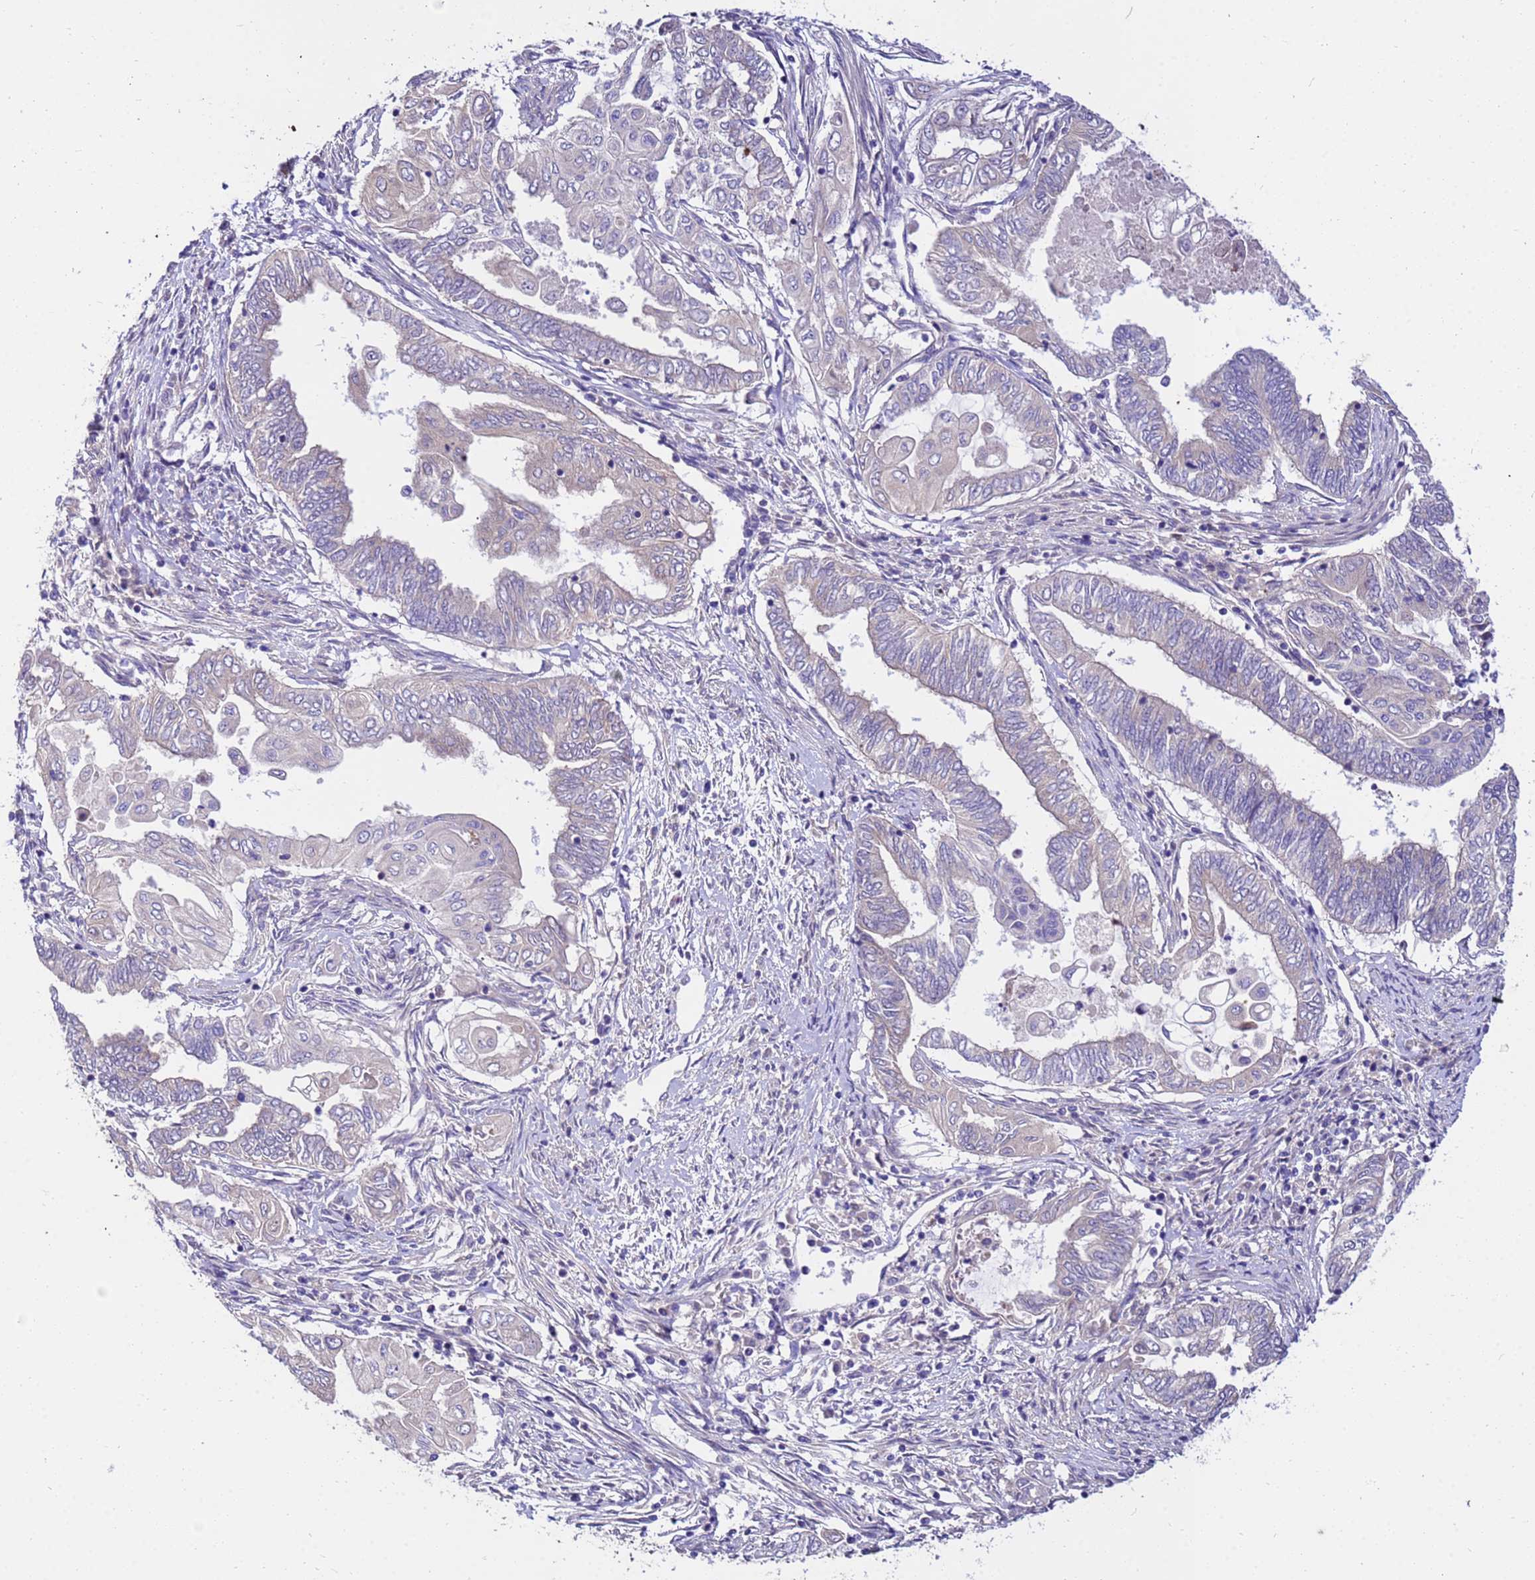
{"staining": {"intensity": "negative", "quantity": "none", "location": "none"}, "tissue": "endometrial cancer", "cell_type": "Tumor cells", "image_type": "cancer", "snomed": [{"axis": "morphology", "description": "Adenocarcinoma, NOS"}, {"axis": "topography", "description": "Uterus"}, {"axis": "topography", "description": "Endometrium"}], "caption": "An immunohistochemistry (IHC) image of endometrial cancer is shown. There is no staining in tumor cells of endometrial cancer. The staining is performed using DAB (3,3'-diaminobenzidine) brown chromogen with nuclei counter-stained in using hematoxylin.", "gene": "GET3", "patient": {"sex": "female", "age": 70}}